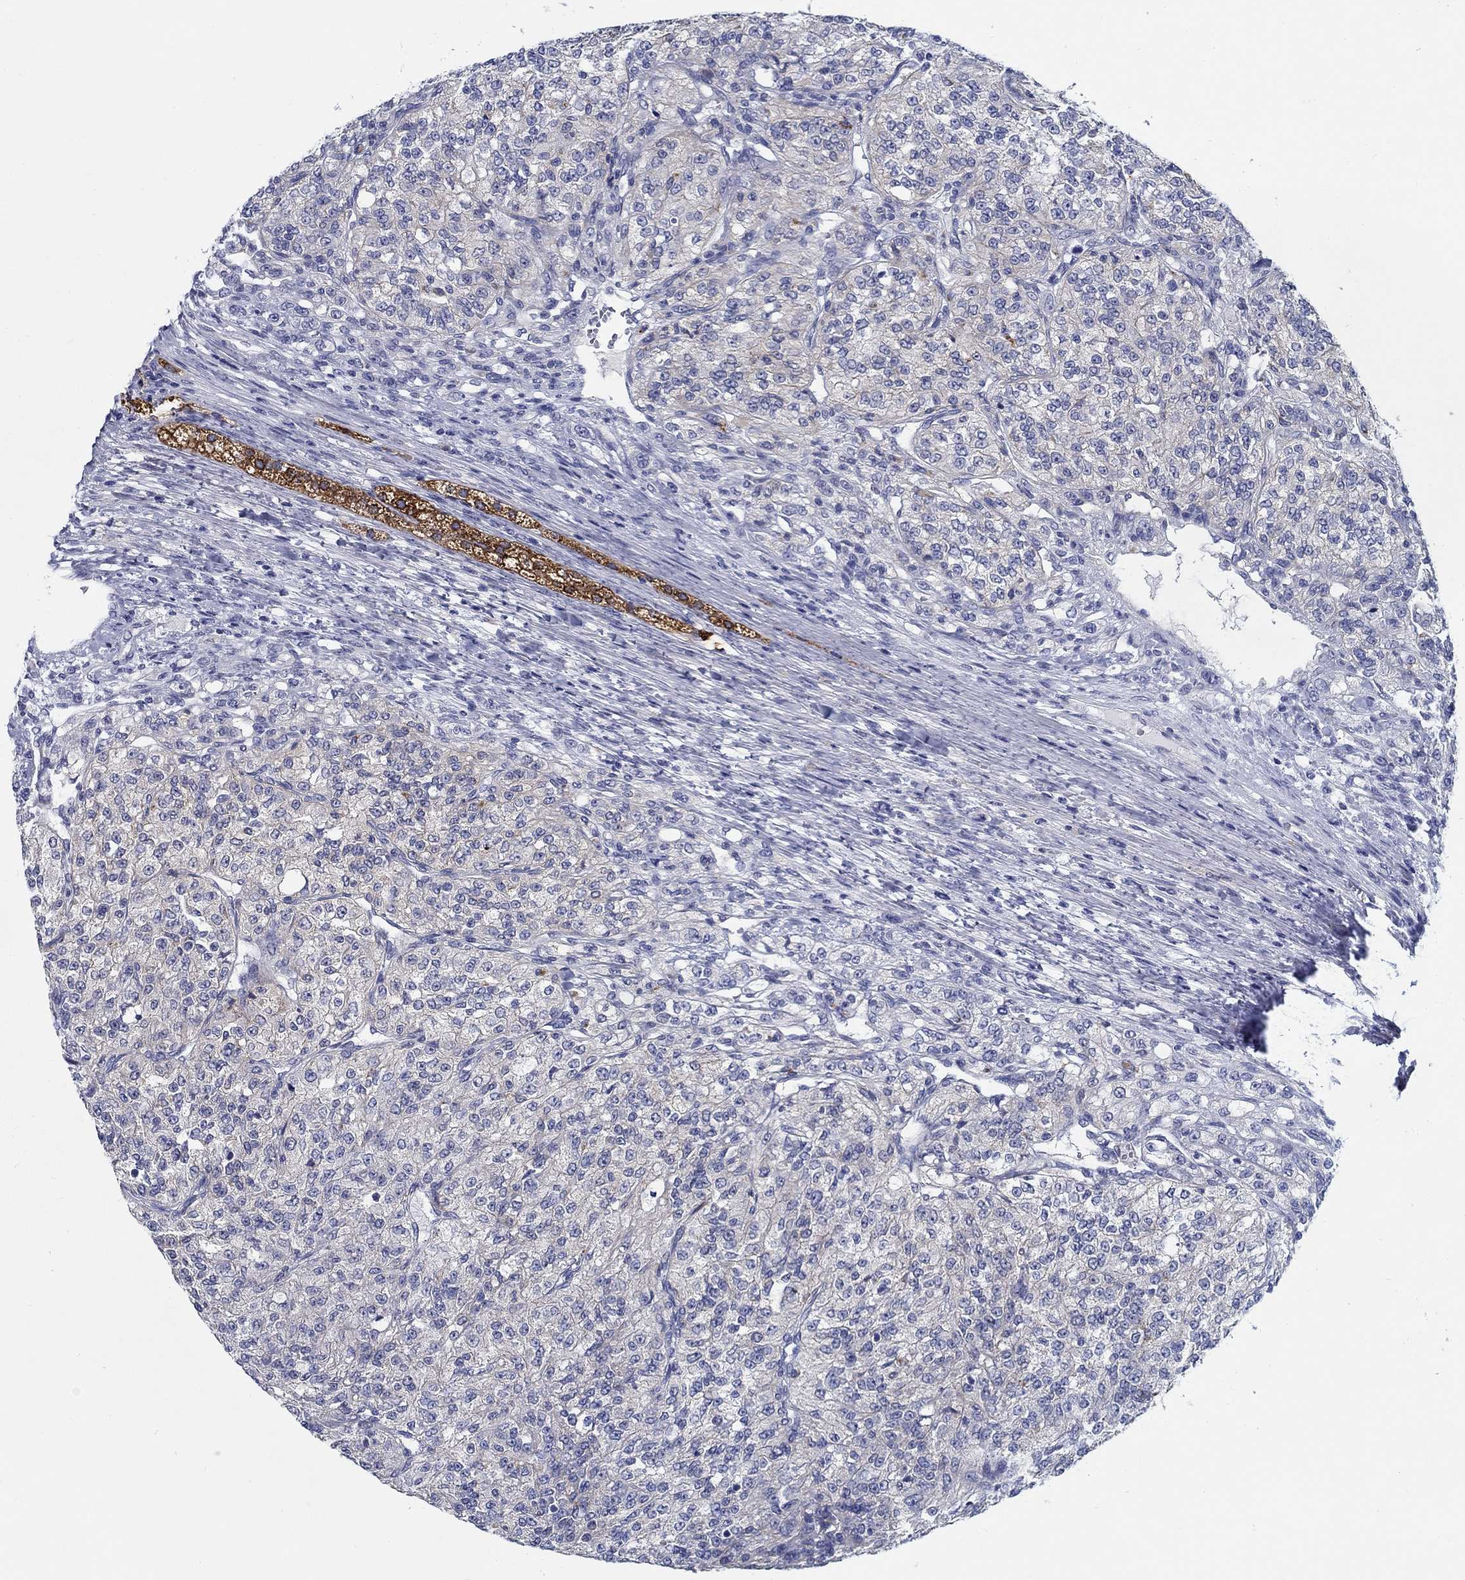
{"staining": {"intensity": "negative", "quantity": "none", "location": "none"}, "tissue": "renal cancer", "cell_type": "Tumor cells", "image_type": "cancer", "snomed": [{"axis": "morphology", "description": "Adenocarcinoma, NOS"}, {"axis": "topography", "description": "Kidney"}], "caption": "Tumor cells are negative for protein expression in human renal adenocarcinoma.", "gene": "RAP1GAP", "patient": {"sex": "female", "age": 63}}